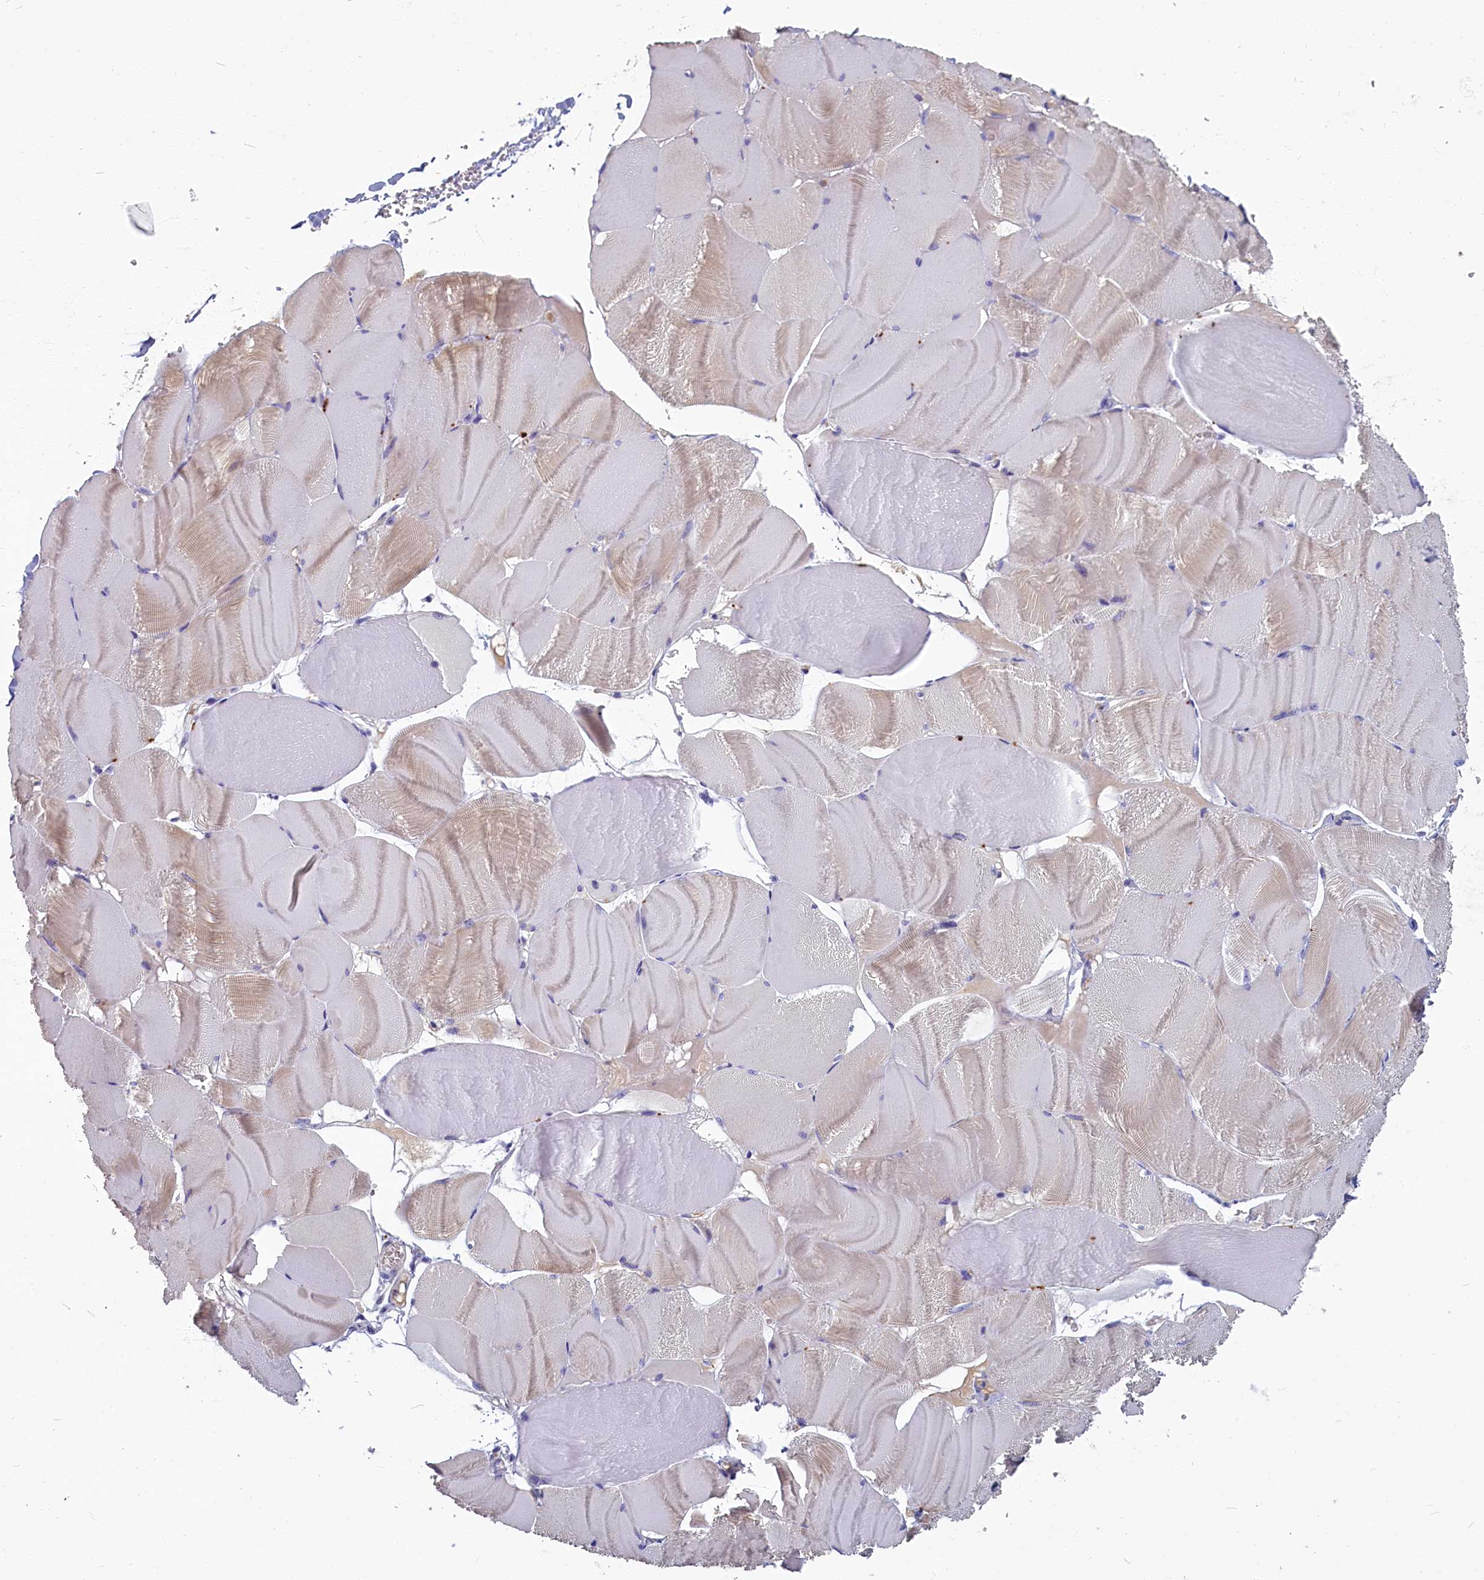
{"staining": {"intensity": "weak", "quantity": "<25%", "location": "cytoplasmic/membranous"}, "tissue": "skeletal muscle", "cell_type": "Myocytes", "image_type": "normal", "snomed": [{"axis": "morphology", "description": "Normal tissue, NOS"}, {"axis": "morphology", "description": "Basal cell carcinoma"}, {"axis": "topography", "description": "Skeletal muscle"}], "caption": "This is a photomicrograph of immunohistochemistry (IHC) staining of normal skeletal muscle, which shows no positivity in myocytes.", "gene": "SV2C", "patient": {"sex": "female", "age": 64}}